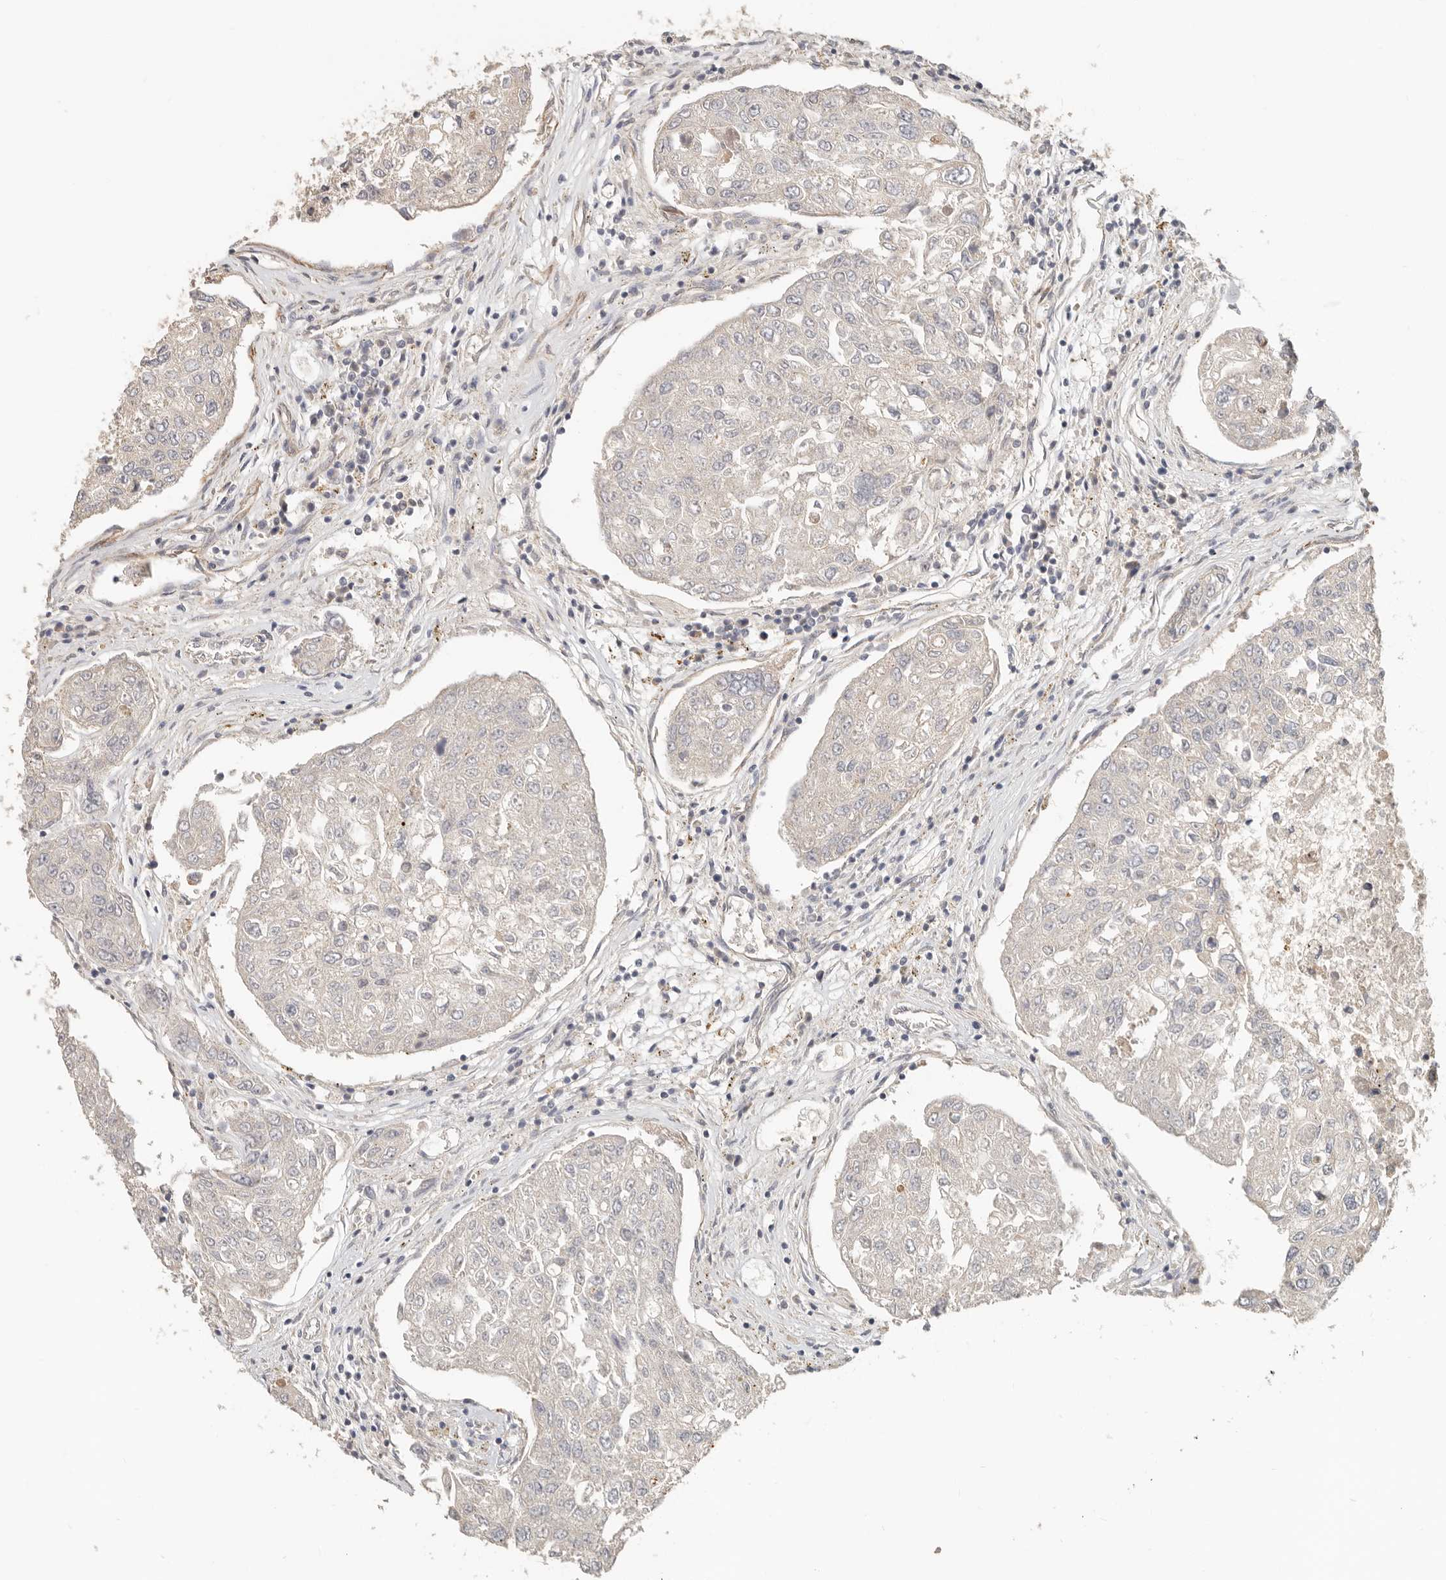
{"staining": {"intensity": "negative", "quantity": "none", "location": "none"}, "tissue": "urothelial cancer", "cell_type": "Tumor cells", "image_type": "cancer", "snomed": [{"axis": "morphology", "description": "Urothelial carcinoma, High grade"}, {"axis": "topography", "description": "Lymph node"}, {"axis": "topography", "description": "Urinary bladder"}], "caption": "IHC of human high-grade urothelial carcinoma reveals no expression in tumor cells.", "gene": "SPRING1", "patient": {"sex": "male", "age": 51}}